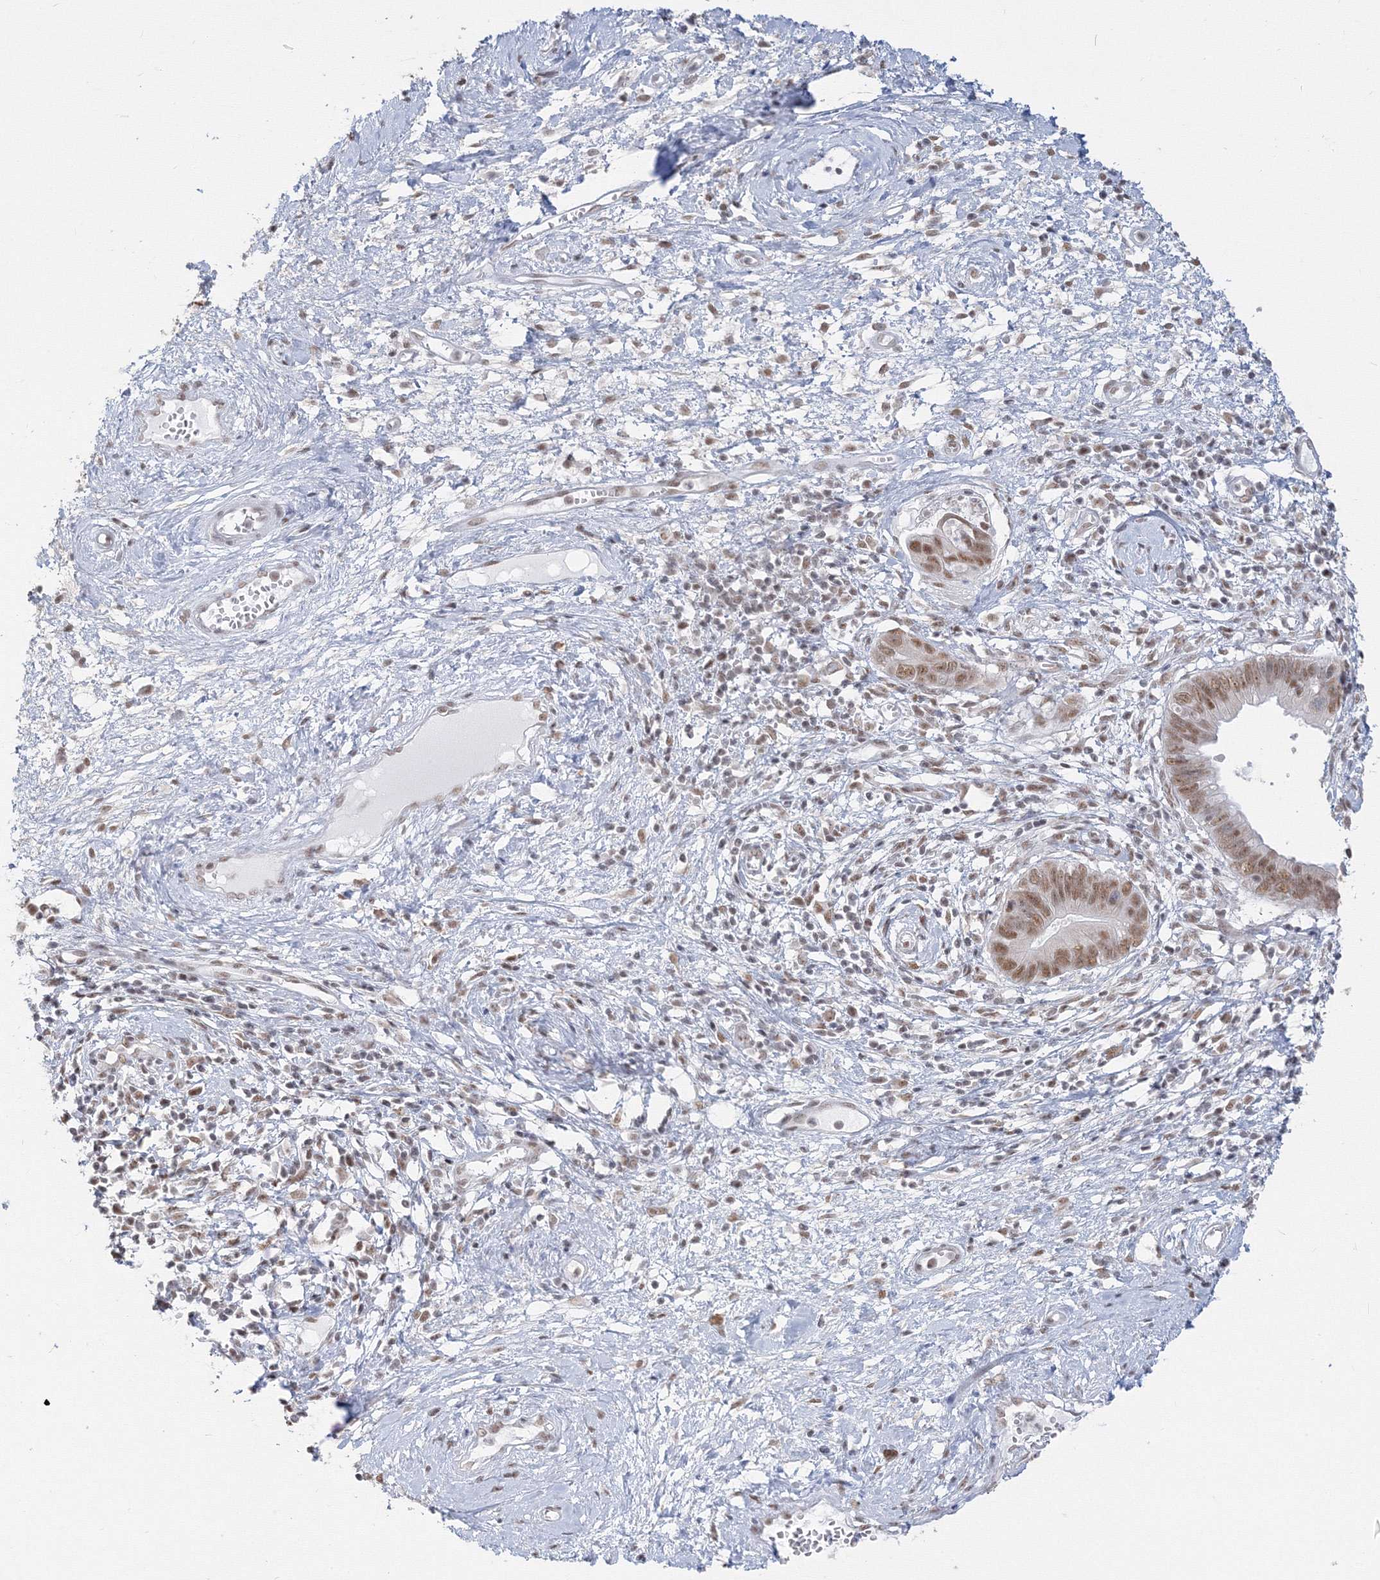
{"staining": {"intensity": "moderate", "quantity": ">75%", "location": "nuclear"}, "tissue": "cervical cancer", "cell_type": "Tumor cells", "image_type": "cancer", "snomed": [{"axis": "morphology", "description": "Adenocarcinoma, NOS"}, {"axis": "topography", "description": "Cervix"}], "caption": "The micrograph demonstrates immunohistochemical staining of cervical adenocarcinoma. There is moderate nuclear expression is present in approximately >75% of tumor cells. The staining is performed using DAB (3,3'-diaminobenzidine) brown chromogen to label protein expression. The nuclei are counter-stained blue using hematoxylin.", "gene": "PPP4R2", "patient": {"sex": "female", "age": 44}}